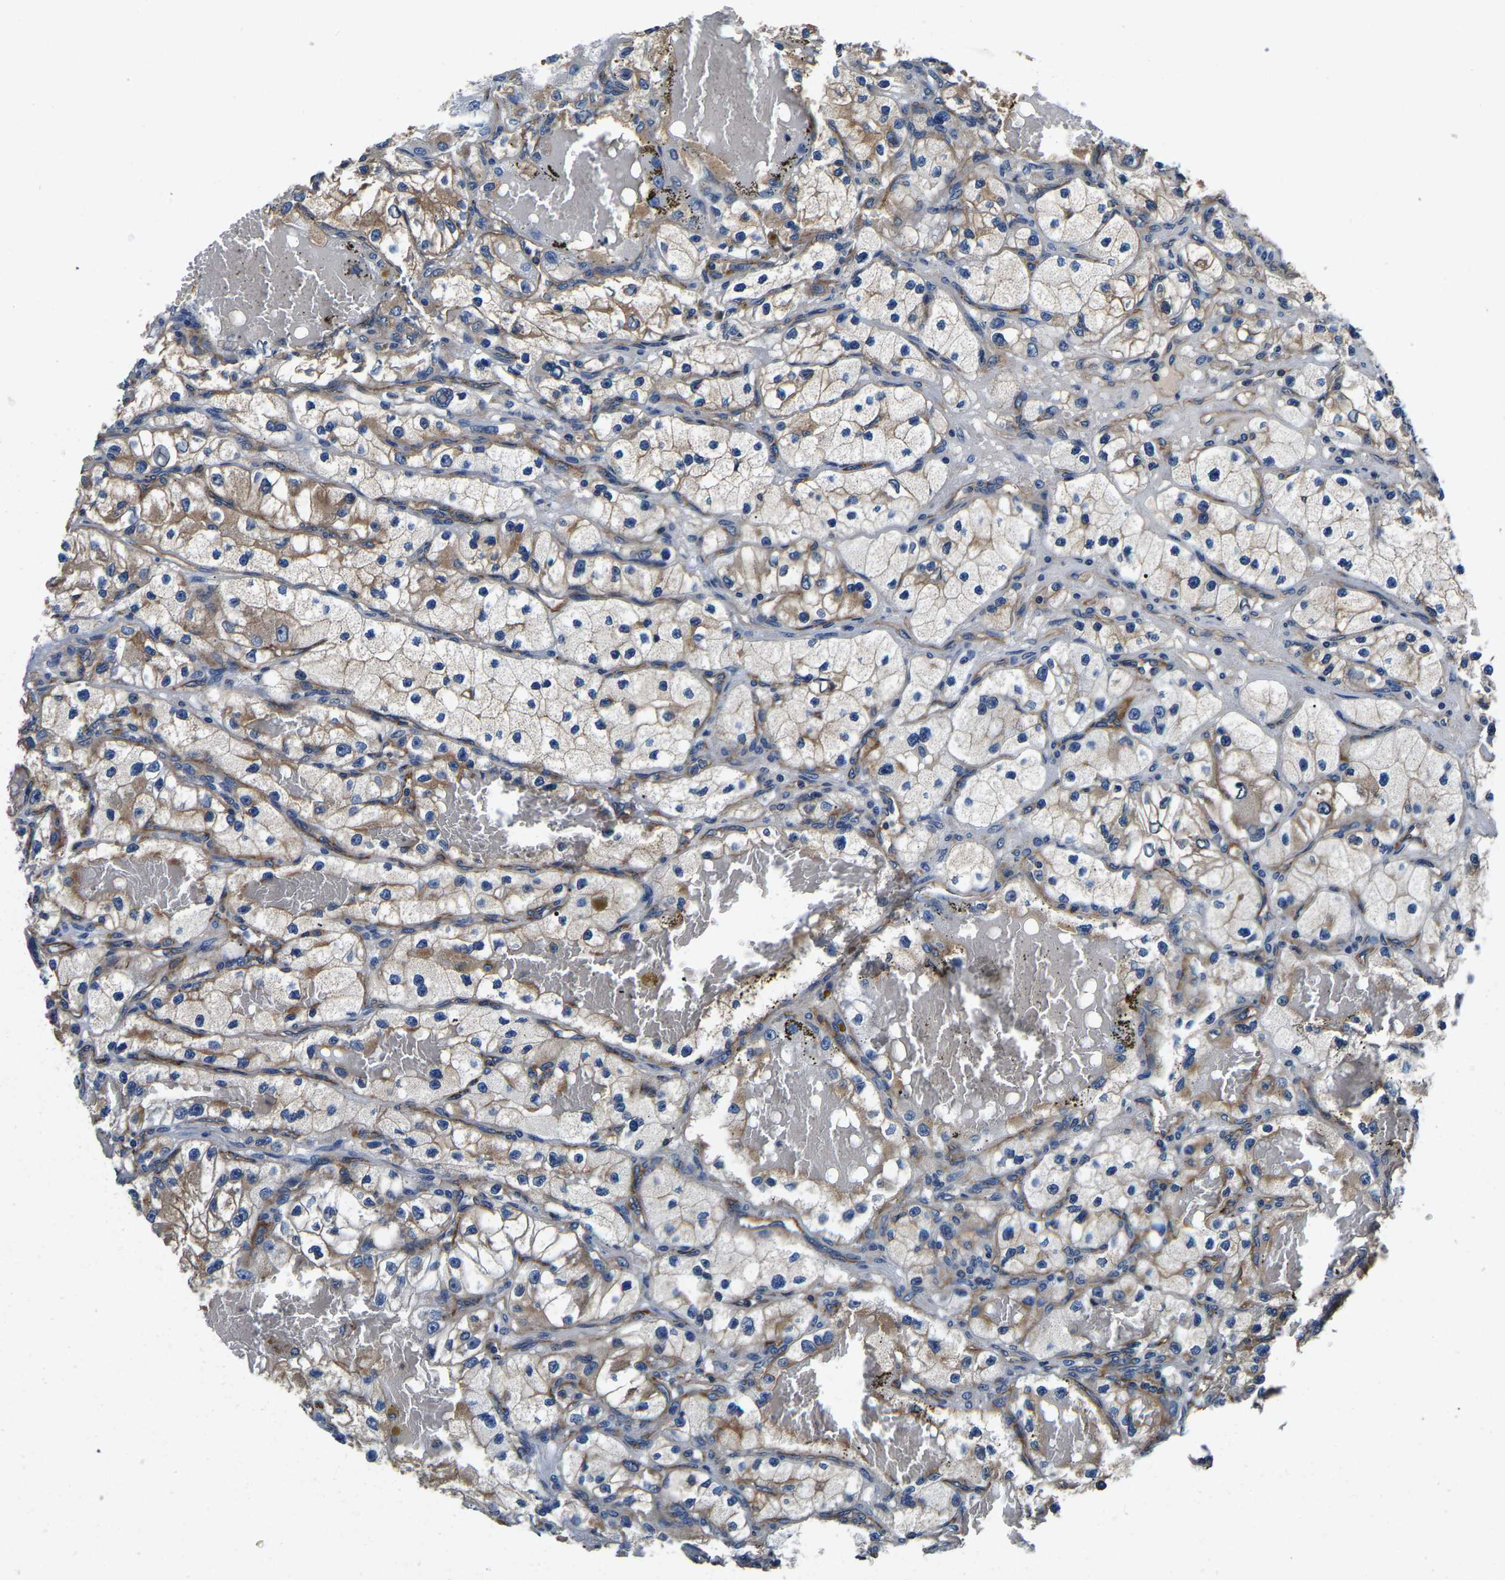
{"staining": {"intensity": "moderate", "quantity": ">75%", "location": "cytoplasmic/membranous"}, "tissue": "renal cancer", "cell_type": "Tumor cells", "image_type": "cancer", "snomed": [{"axis": "morphology", "description": "Adenocarcinoma, NOS"}, {"axis": "topography", "description": "Kidney"}], "caption": "An immunohistochemistry (IHC) histopathology image of neoplastic tissue is shown. Protein staining in brown highlights moderate cytoplasmic/membranous positivity in renal adenocarcinoma within tumor cells.", "gene": "SH3GLB1", "patient": {"sex": "female", "age": 57}}